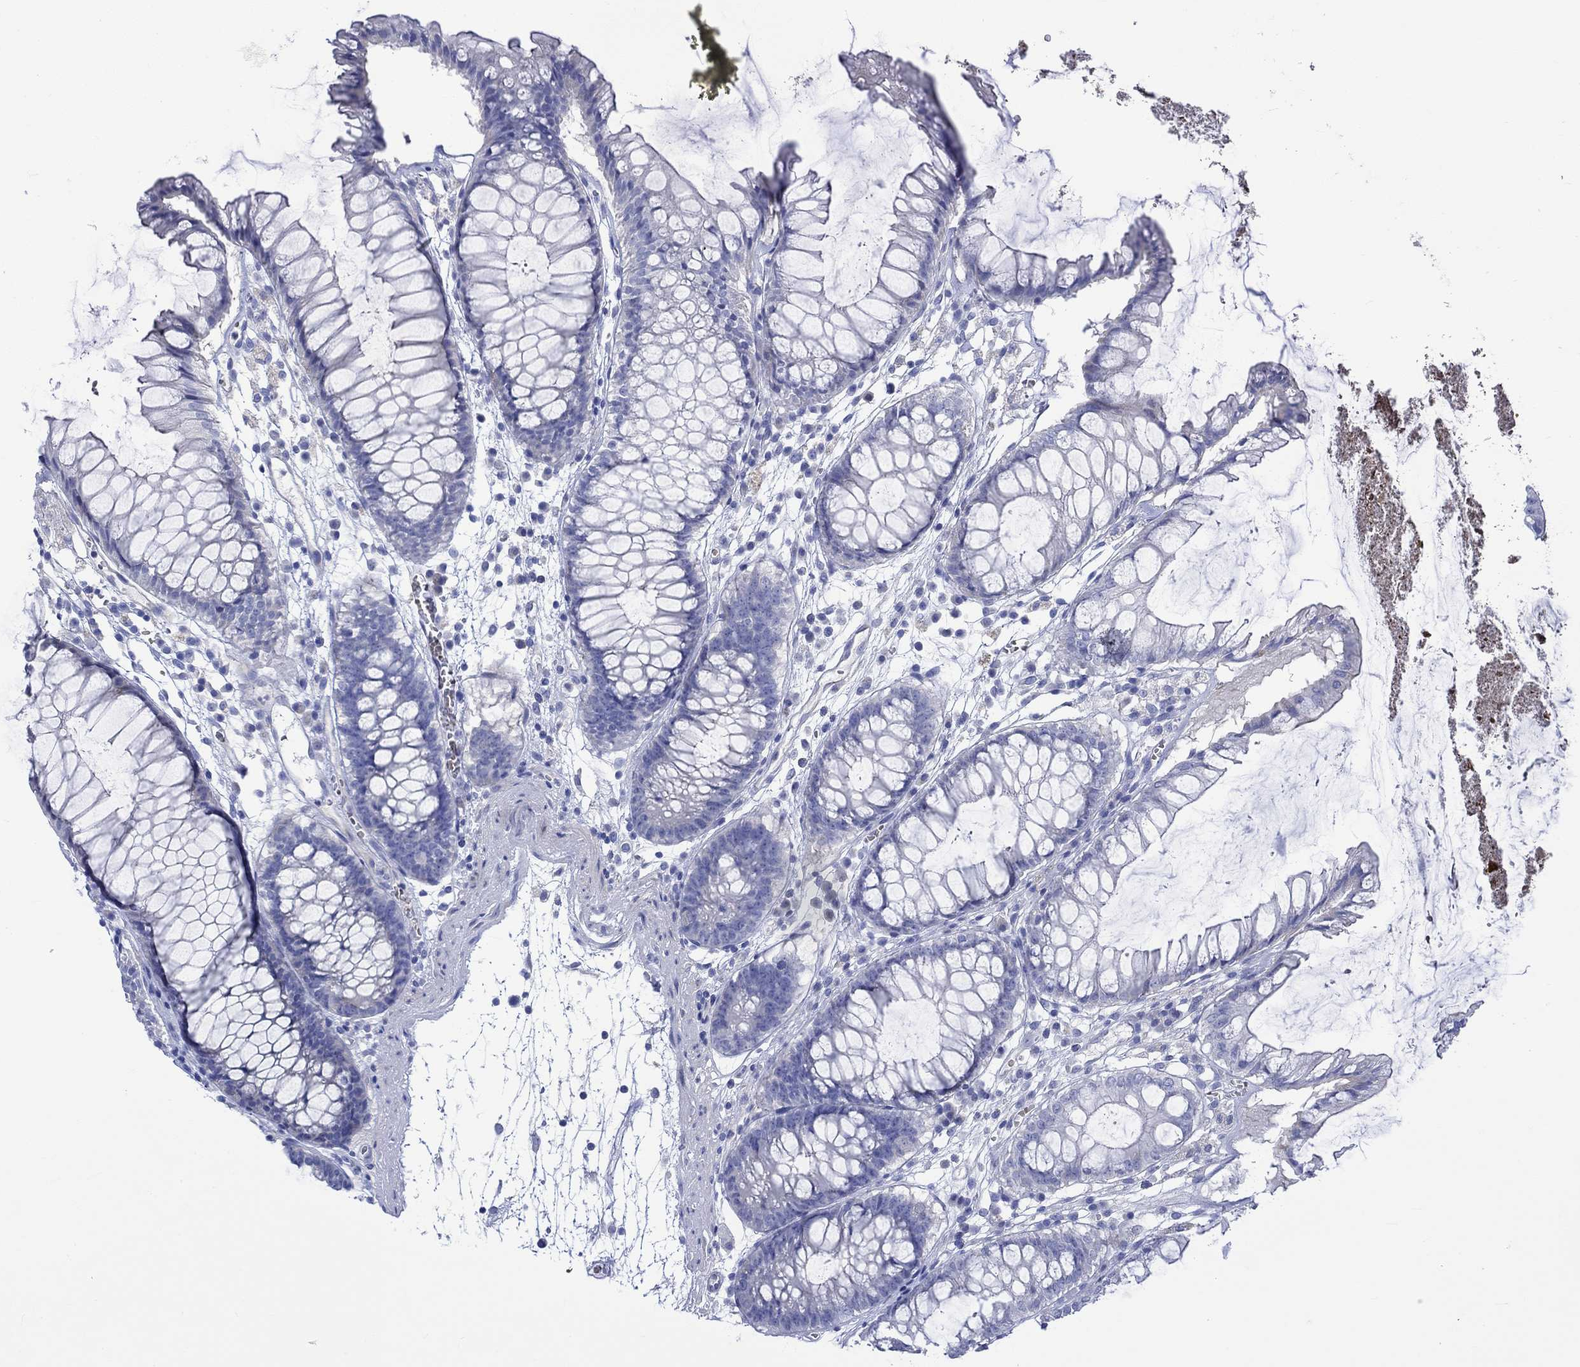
{"staining": {"intensity": "negative", "quantity": "none", "location": "none"}, "tissue": "colon", "cell_type": "Endothelial cells", "image_type": "normal", "snomed": [{"axis": "morphology", "description": "Normal tissue, NOS"}, {"axis": "morphology", "description": "Adenocarcinoma, NOS"}, {"axis": "topography", "description": "Colon"}], "caption": "Immunohistochemistry histopathology image of unremarkable colon stained for a protein (brown), which reveals no expression in endothelial cells. Nuclei are stained in blue.", "gene": "NRIP3", "patient": {"sex": "male", "age": 65}}